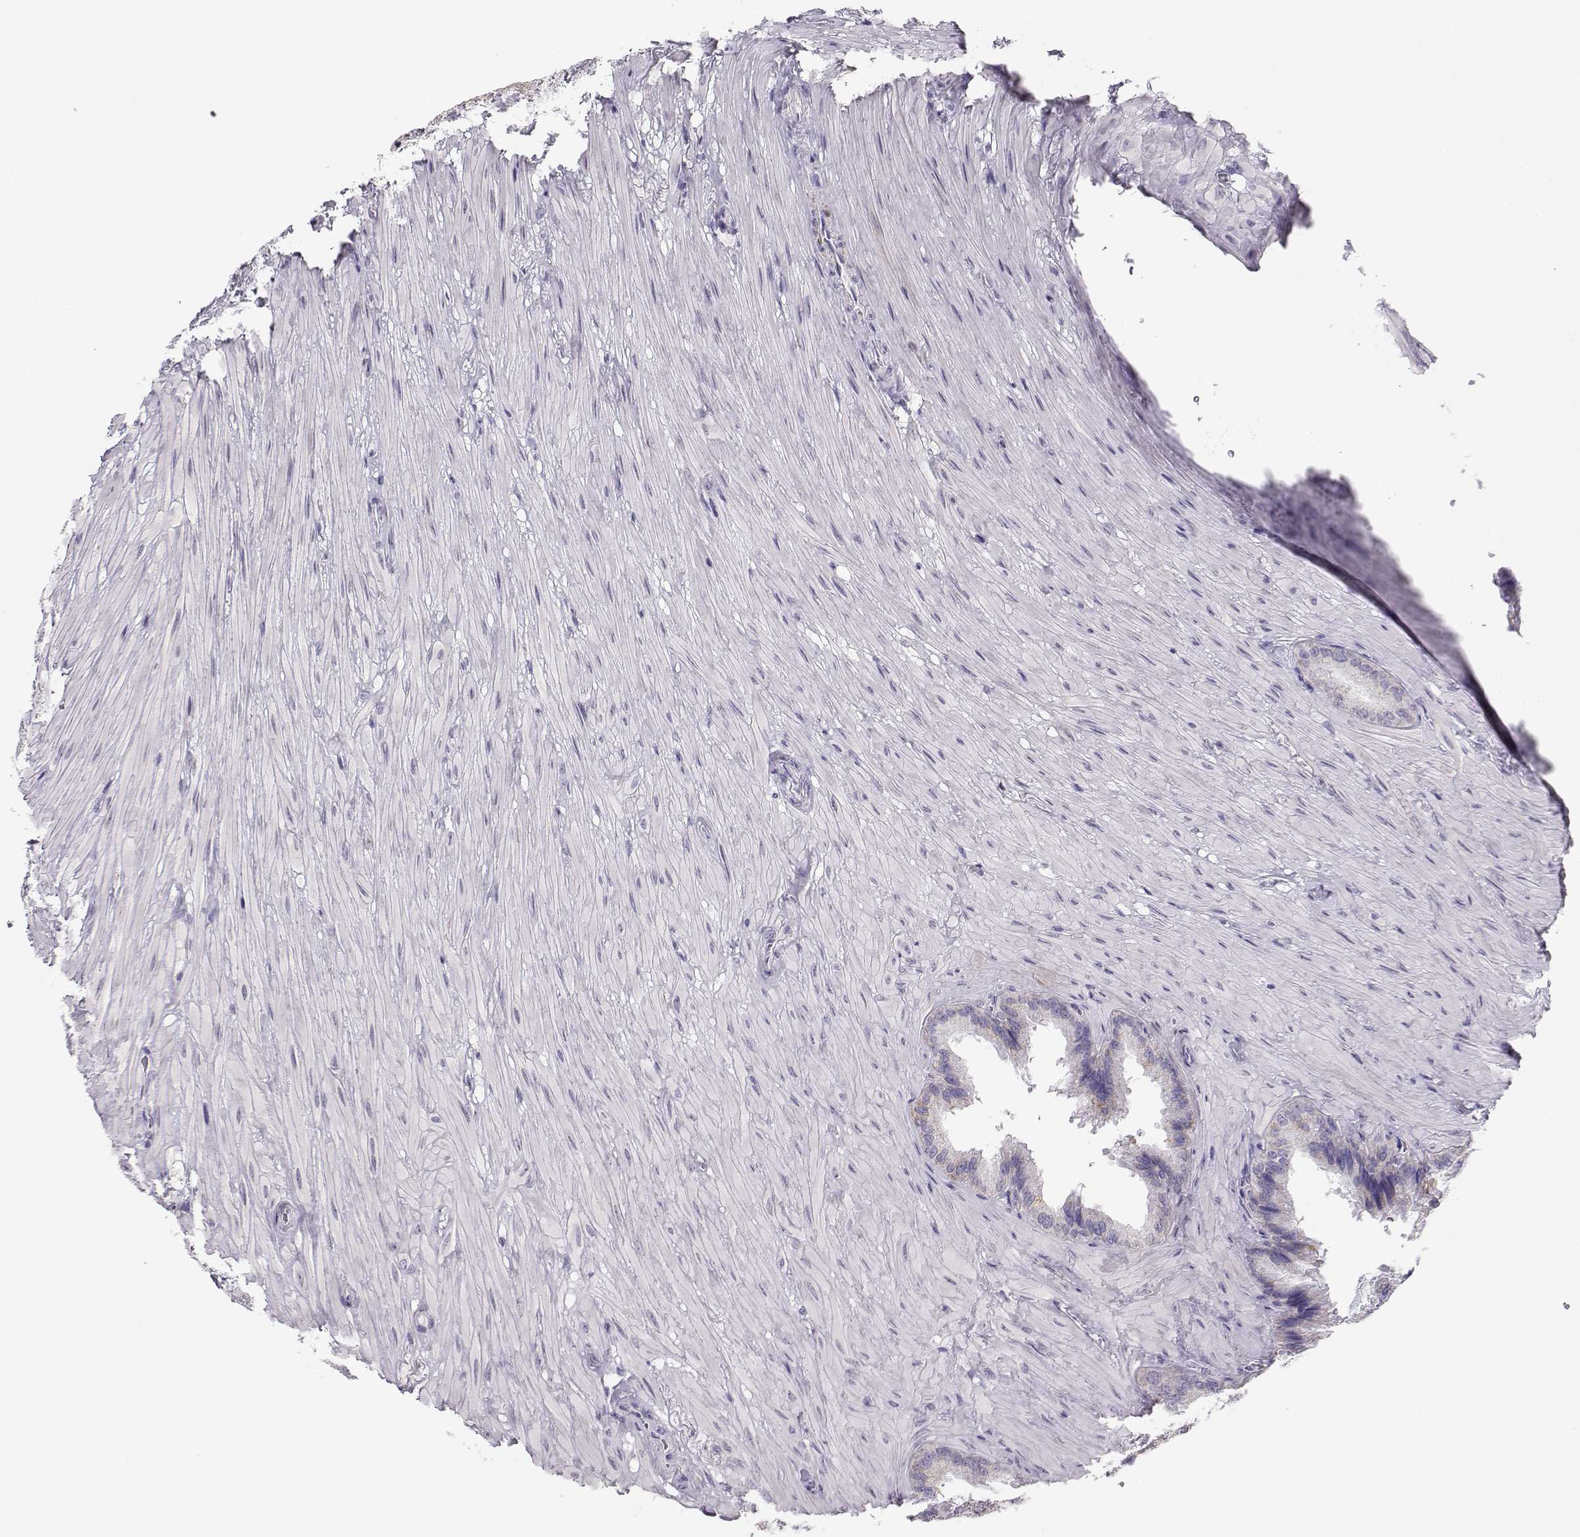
{"staining": {"intensity": "weak", "quantity": "<25%", "location": "cytoplasmic/membranous"}, "tissue": "seminal vesicle", "cell_type": "Glandular cells", "image_type": "normal", "snomed": [{"axis": "morphology", "description": "Normal tissue, NOS"}, {"axis": "topography", "description": "Seminal veicle"}], "caption": "Image shows no protein staining in glandular cells of normal seminal vesicle. The staining was performed using DAB (3,3'-diaminobenzidine) to visualize the protein expression in brown, while the nuclei were stained in blue with hematoxylin (Magnification: 20x).", "gene": "AVP", "patient": {"sex": "male", "age": 37}}